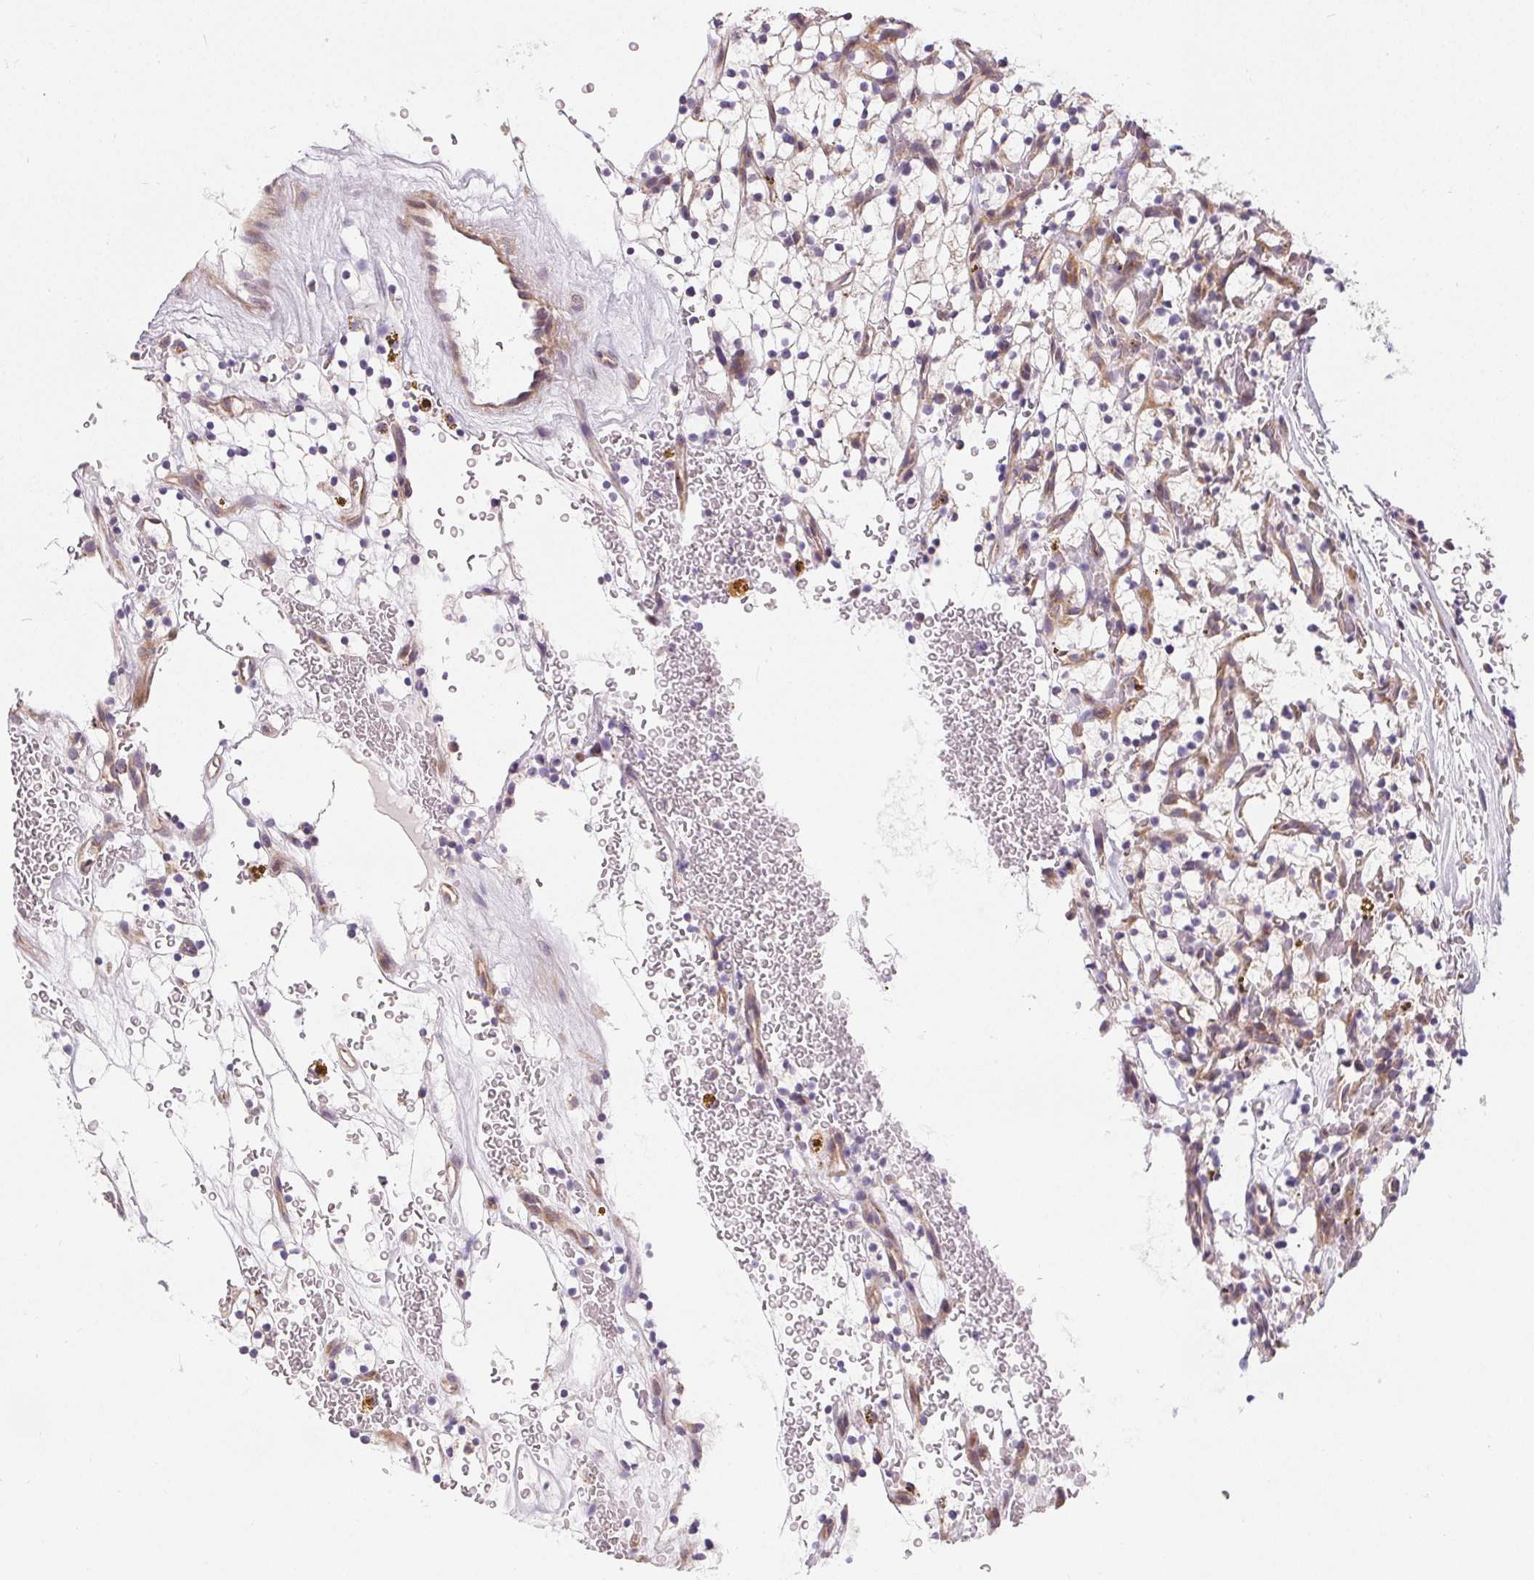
{"staining": {"intensity": "negative", "quantity": "none", "location": "none"}, "tissue": "renal cancer", "cell_type": "Tumor cells", "image_type": "cancer", "snomed": [{"axis": "morphology", "description": "Adenocarcinoma, NOS"}, {"axis": "topography", "description": "Kidney"}], "caption": "Immunohistochemistry (IHC) image of adenocarcinoma (renal) stained for a protein (brown), which shows no positivity in tumor cells.", "gene": "APLP1", "patient": {"sex": "female", "age": 64}}